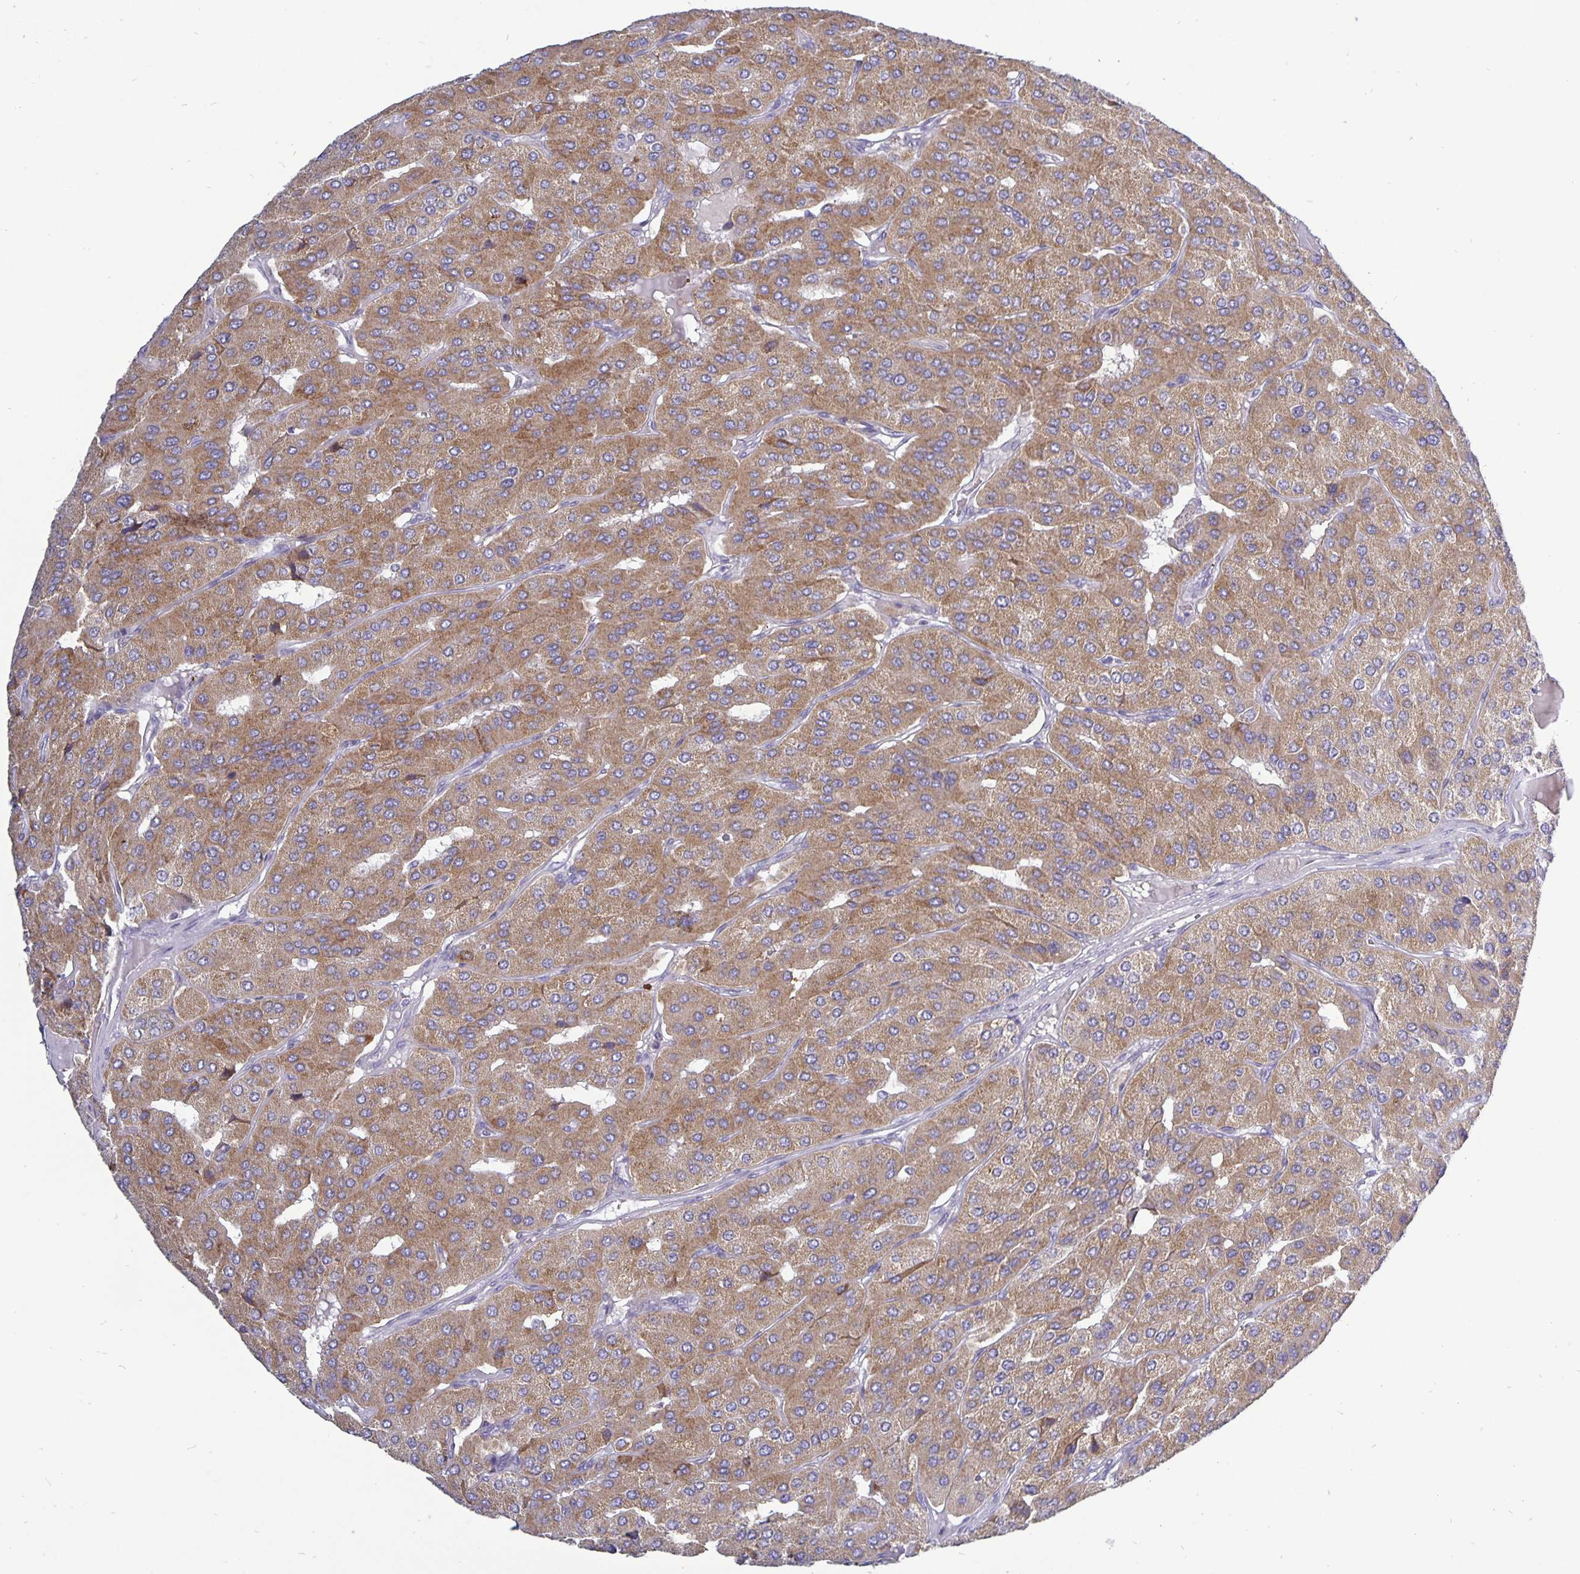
{"staining": {"intensity": "moderate", "quantity": ">75%", "location": "cytoplasmic/membranous"}, "tissue": "parathyroid gland", "cell_type": "Glandular cells", "image_type": "normal", "snomed": [{"axis": "morphology", "description": "Normal tissue, NOS"}, {"axis": "morphology", "description": "Adenoma, NOS"}, {"axis": "topography", "description": "Parathyroid gland"}], "caption": "Immunohistochemical staining of benign parathyroid gland demonstrates >75% levels of moderate cytoplasmic/membranous protein expression in about >75% of glandular cells.", "gene": "ERBB2", "patient": {"sex": "female", "age": 86}}